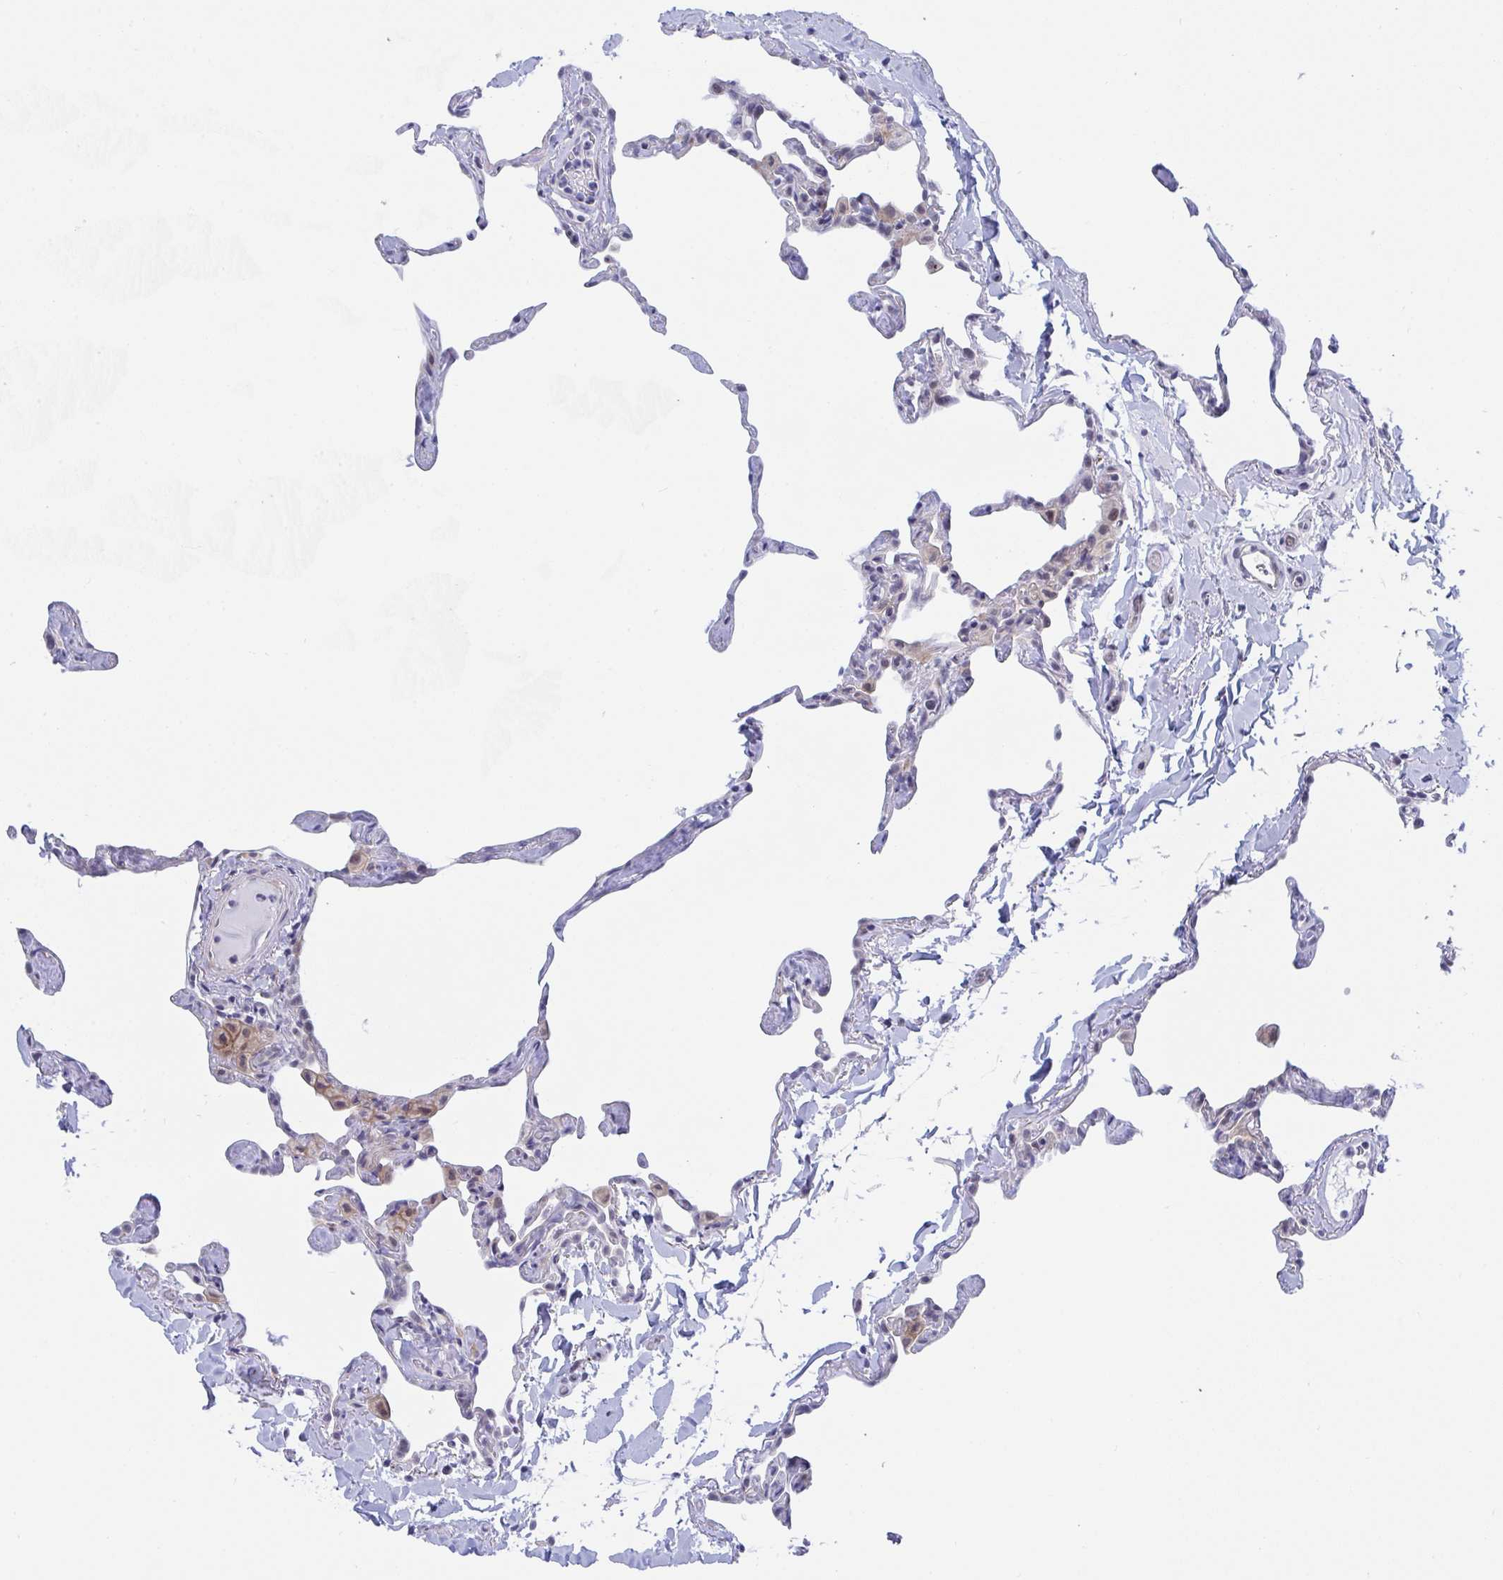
{"staining": {"intensity": "negative", "quantity": "none", "location": "none"}, "tissue": "lung", "cell_type": "Alveolar cells", "image_type": "normal", "snomed": [{"axis": "morphology", "description": "Normal tissue, NOS"}, {"axis": "topography", "description": "Lung"}], "caption": "A histopathology image of lung stained for a protein displays no brown staining in alveolar cells.", "gene": "DAOA", "patient": {"sex": "male", "age": 65}}